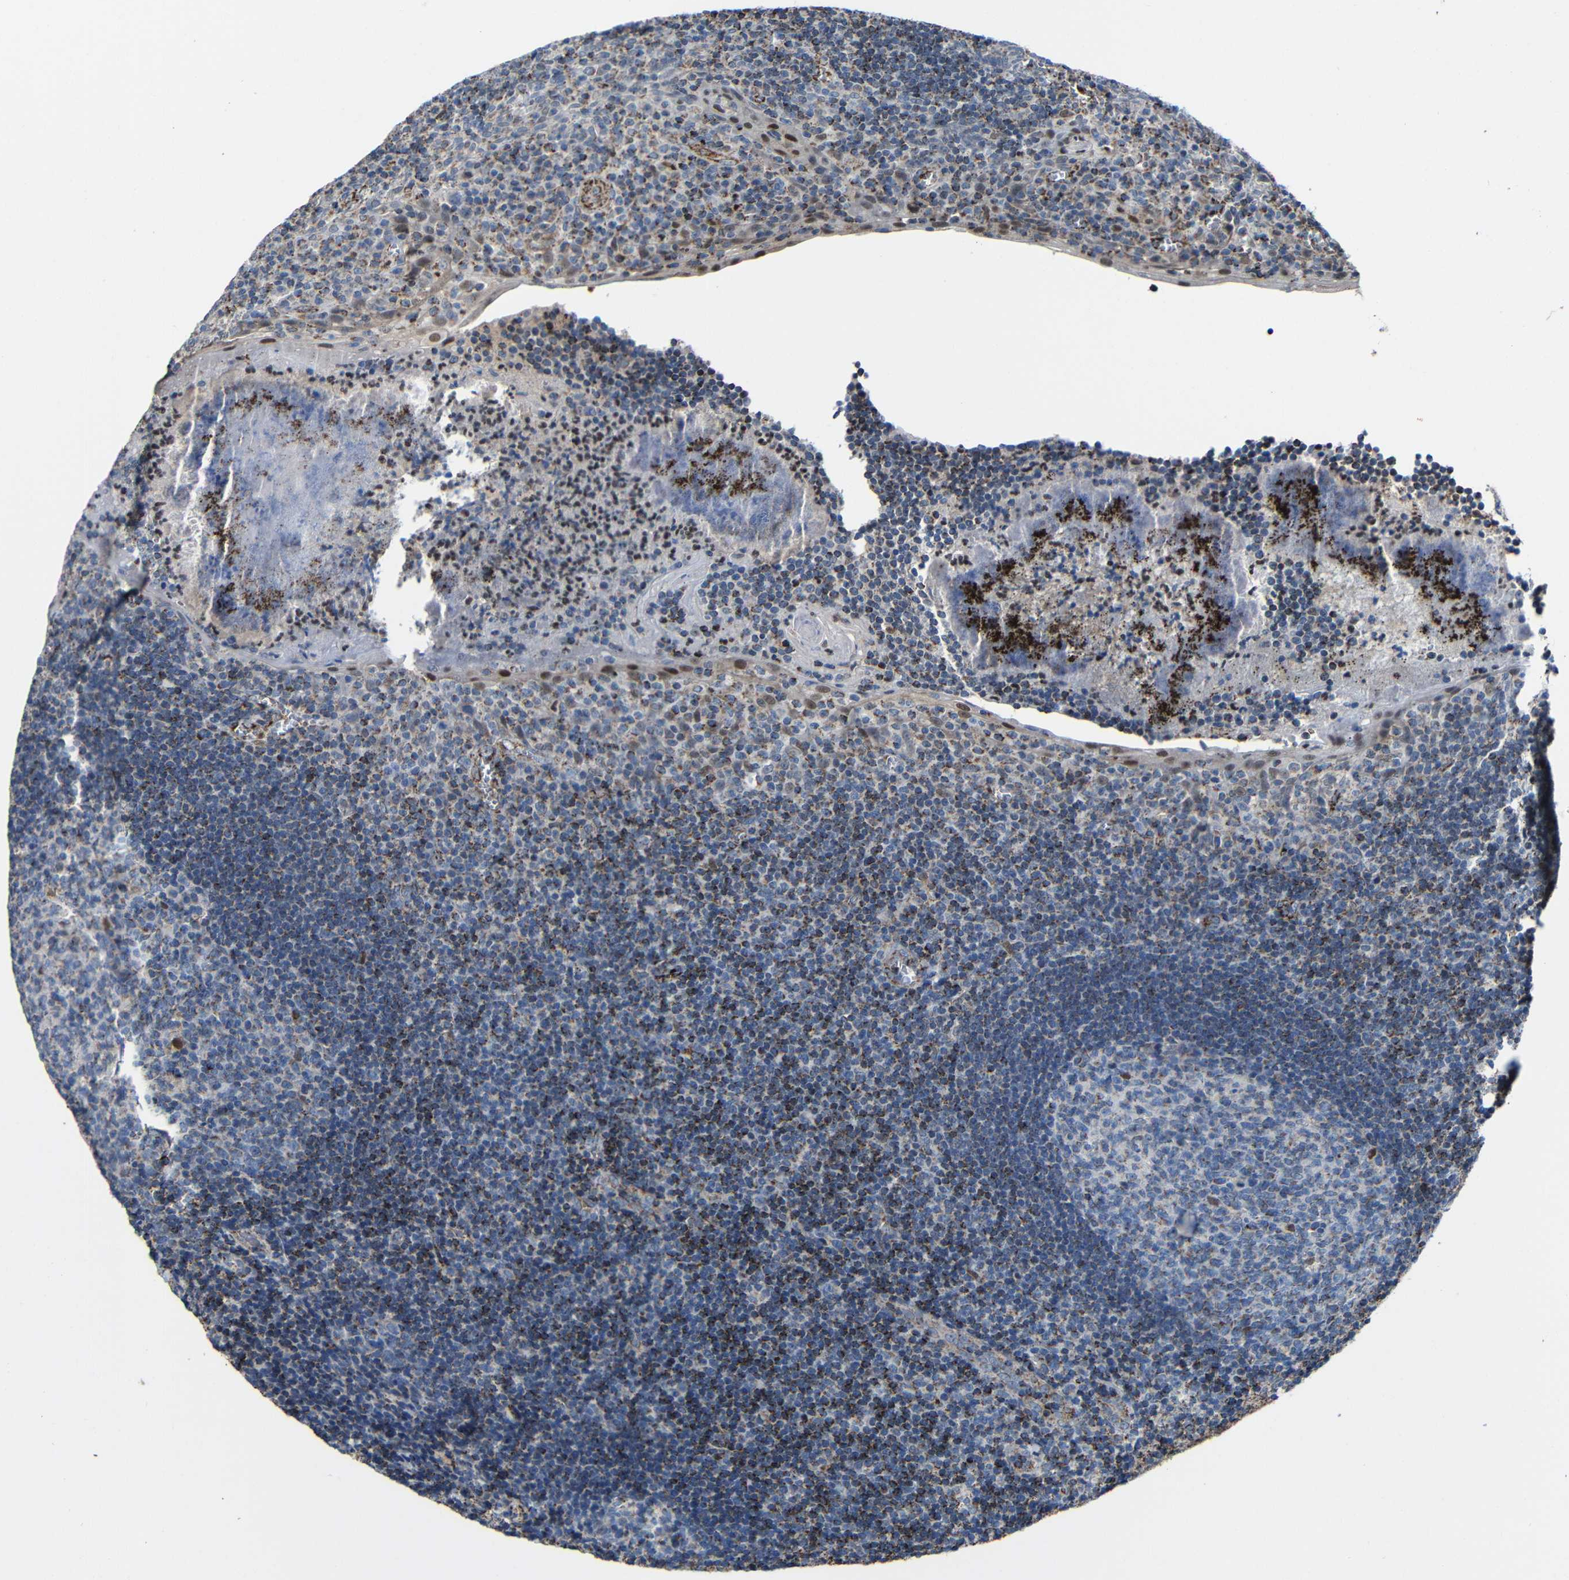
{"staining": {"intensity": "moderate", "quantity": "<25%", "location": "cytoplasmic/membranous"}, "tissue": "tonsil", "cell_type": "Germinal center cells", "image_type": "normal", "snomed": [{"axis": "morphology", "description": "Normal tissue, NOS"}, {"axis": "topography", "description": "Tonsil"}], "caption": "Moderate cytoplasmic/membranous positivity for a protein is seen in about <25% of germinal center cells of benign tonsil using IHC.", "gene": "CA5B", "patient": {"sex": "male", "age": 37}}